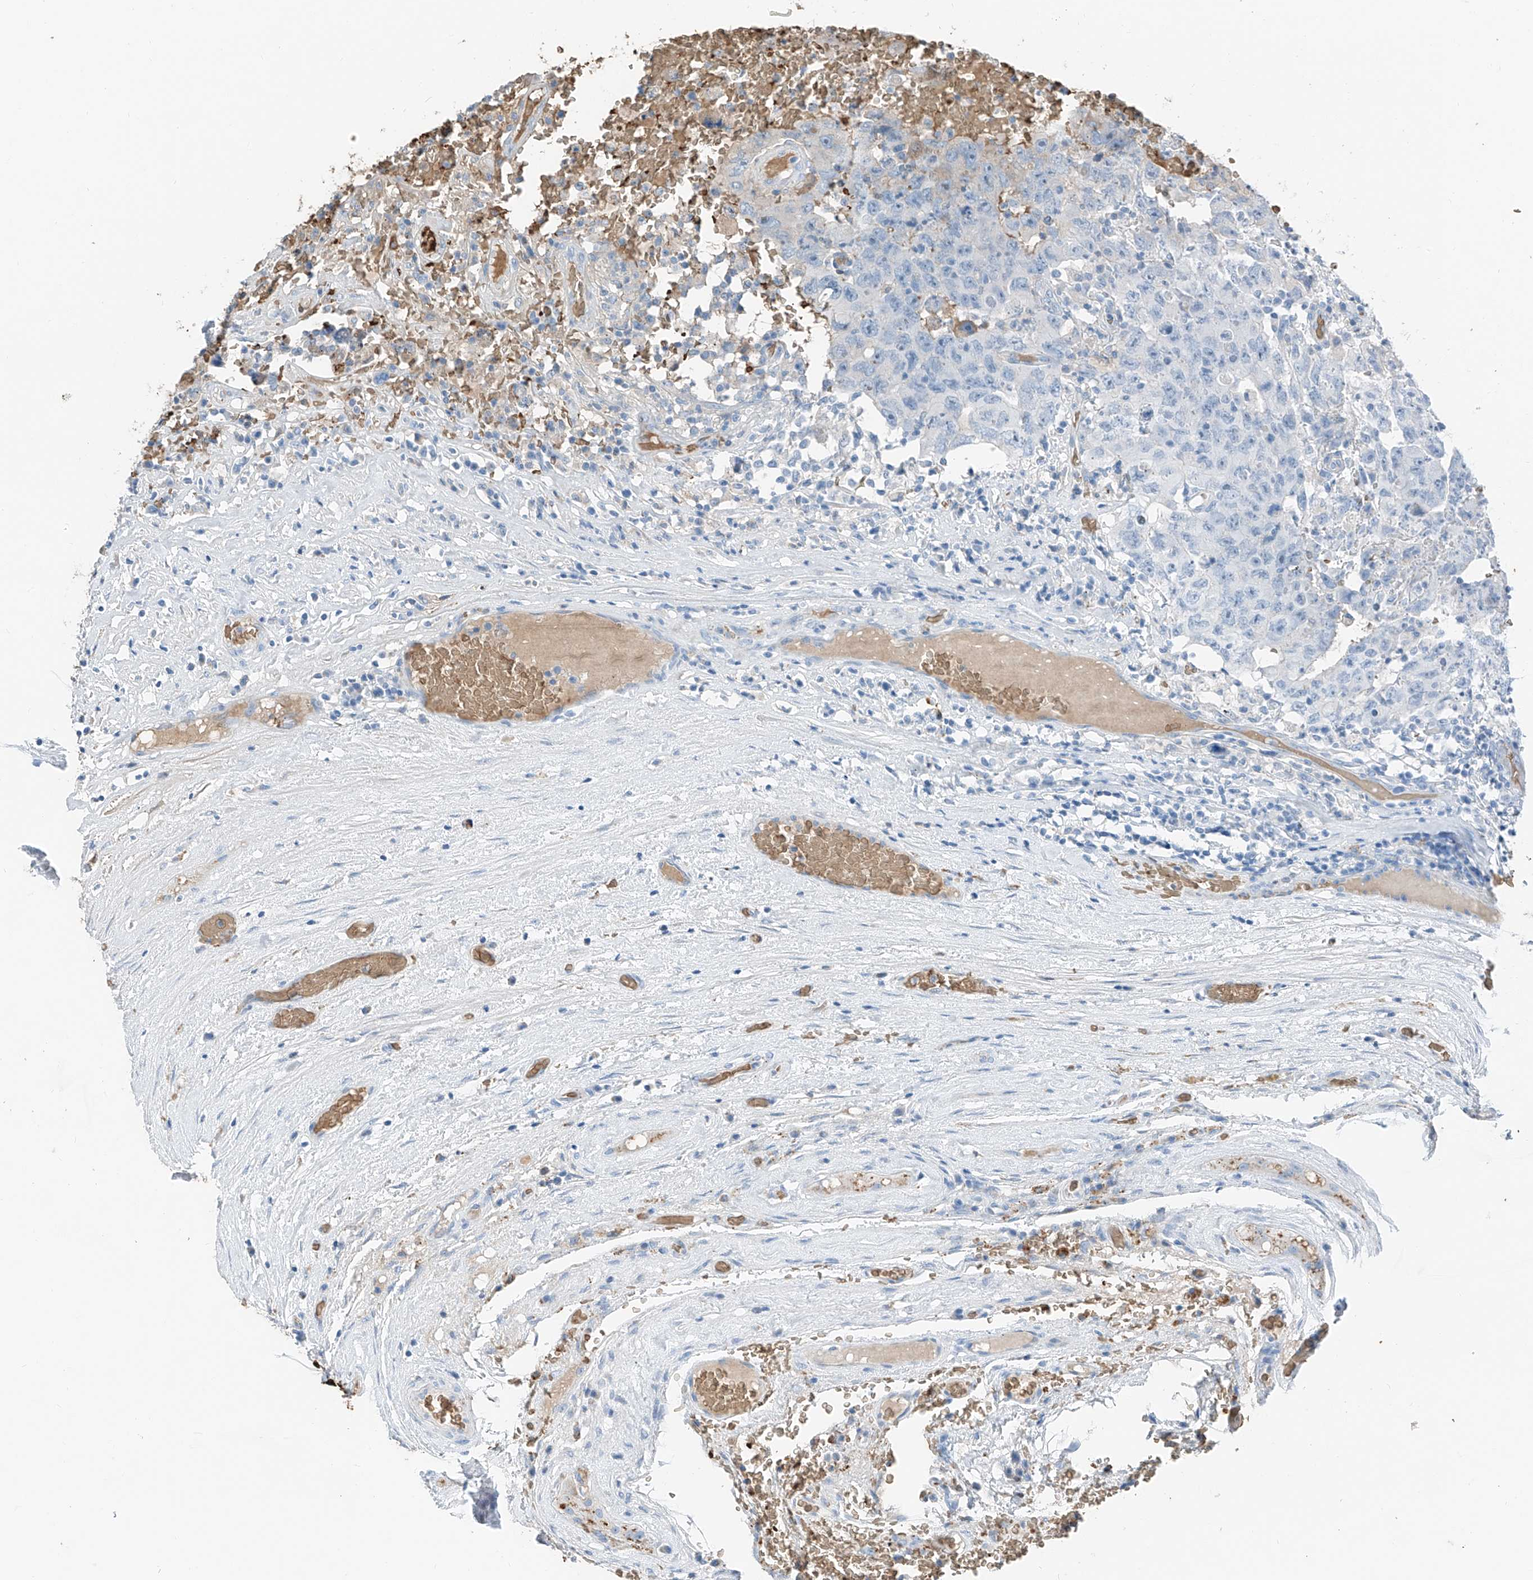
{"staining": {"intensity": "negative", "quantity": "none", "location": "none"}, "tissue": "testis cancer", "cell_type": "Tumor cells", "image_type": "cancer", "snomed": [{"axis": "morphology", "description": "Carcinoma, Embryonal, NOS"}, {"axis": "topography", "description": "Testis"}], "caption": "A photomicrograph of human embryonal carcinoma (testis) is negative for staining in tumor cells. The staining is performed using DAB brown chromogen with nuclei counter-stained in using hematoxylin.", "gene": "PRSS23", "patient": {"sex": "male", "age": 26}}